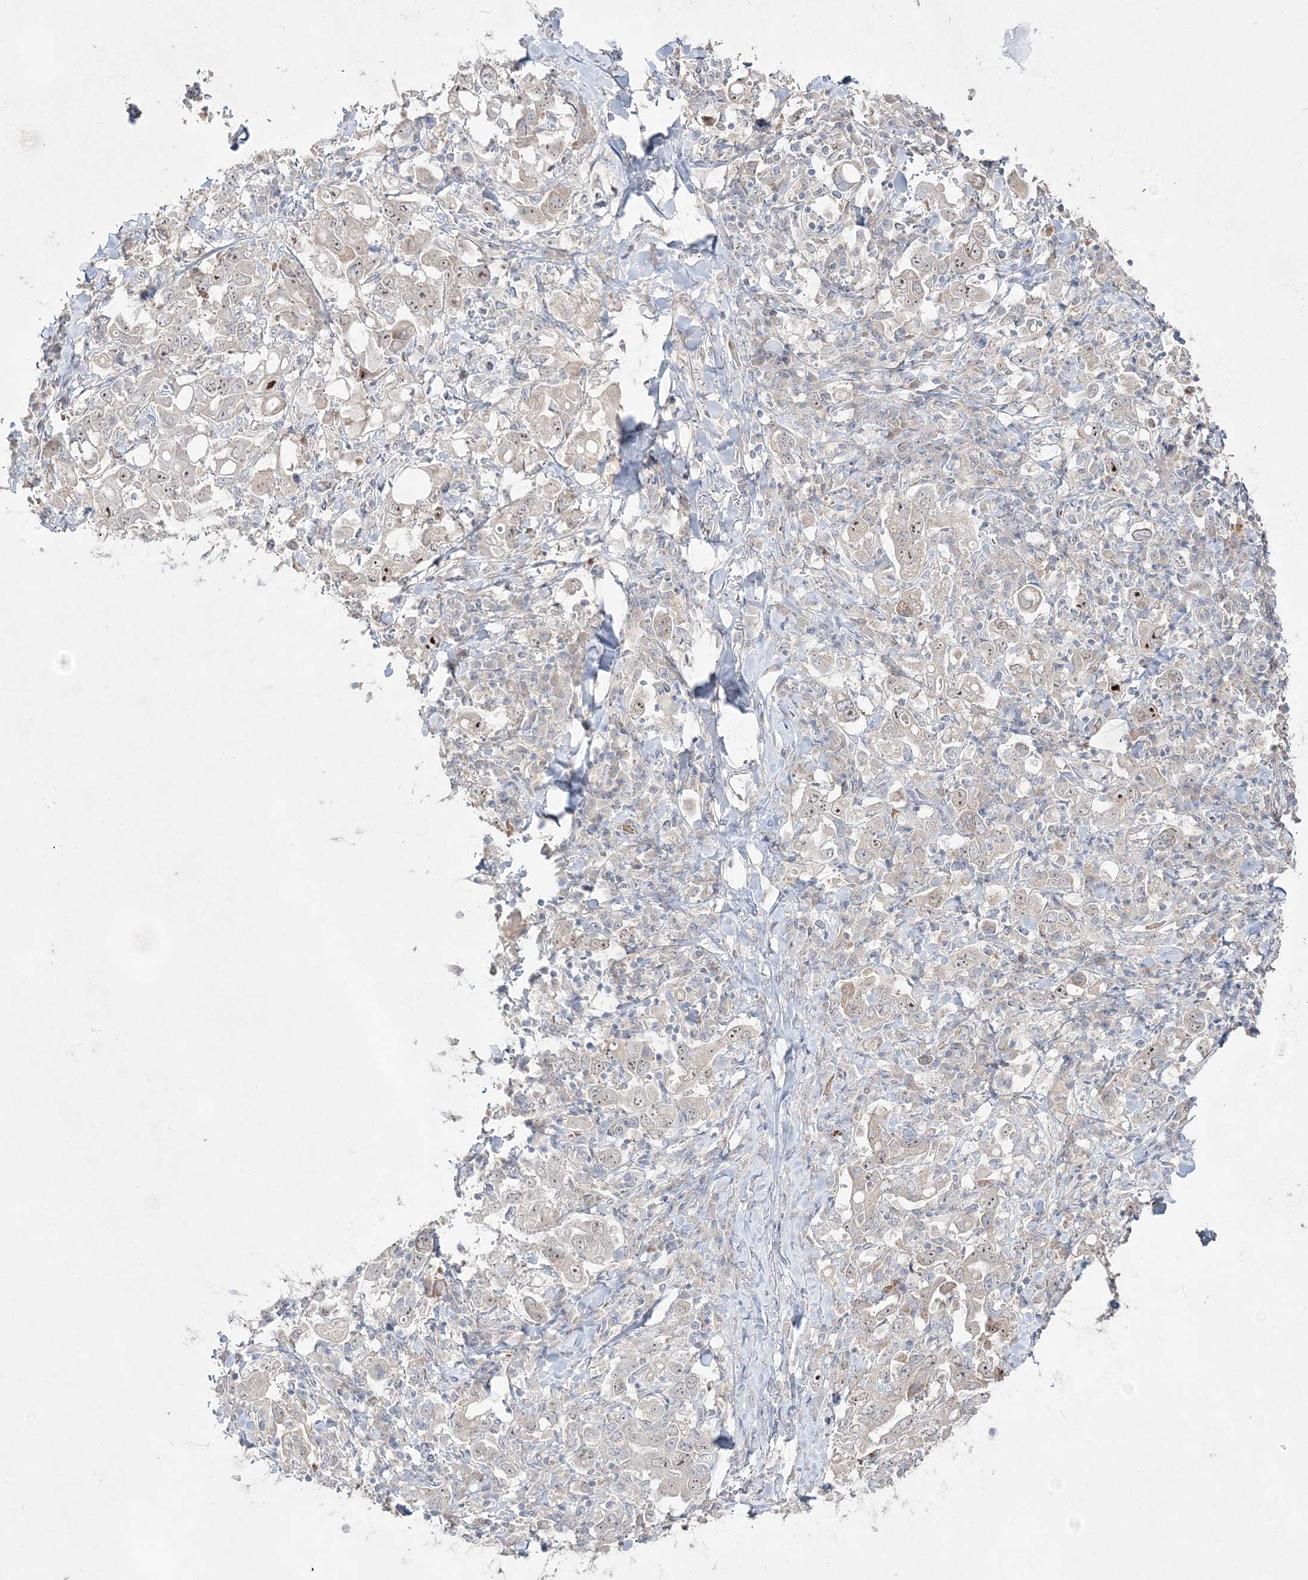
{"staining": {"intensity": "moderate", "quantity": "<25%", "location": "nuclear"}, "tissue": "stomach cancer", "cell_type": "Tumor cells", "image_type": "cancer", "snomed": [{"axis": "morphology", "description": "Adenocarcinoma, NOS"}, {"axis": "topography", "description": "Stomach, upper"}], "caption": "A brown stain shows moderate nuclear staining of a protein in stomach cancer tumor cells.", "gene": "NOP16", "patient": {"sex": "male", "age": 62}}